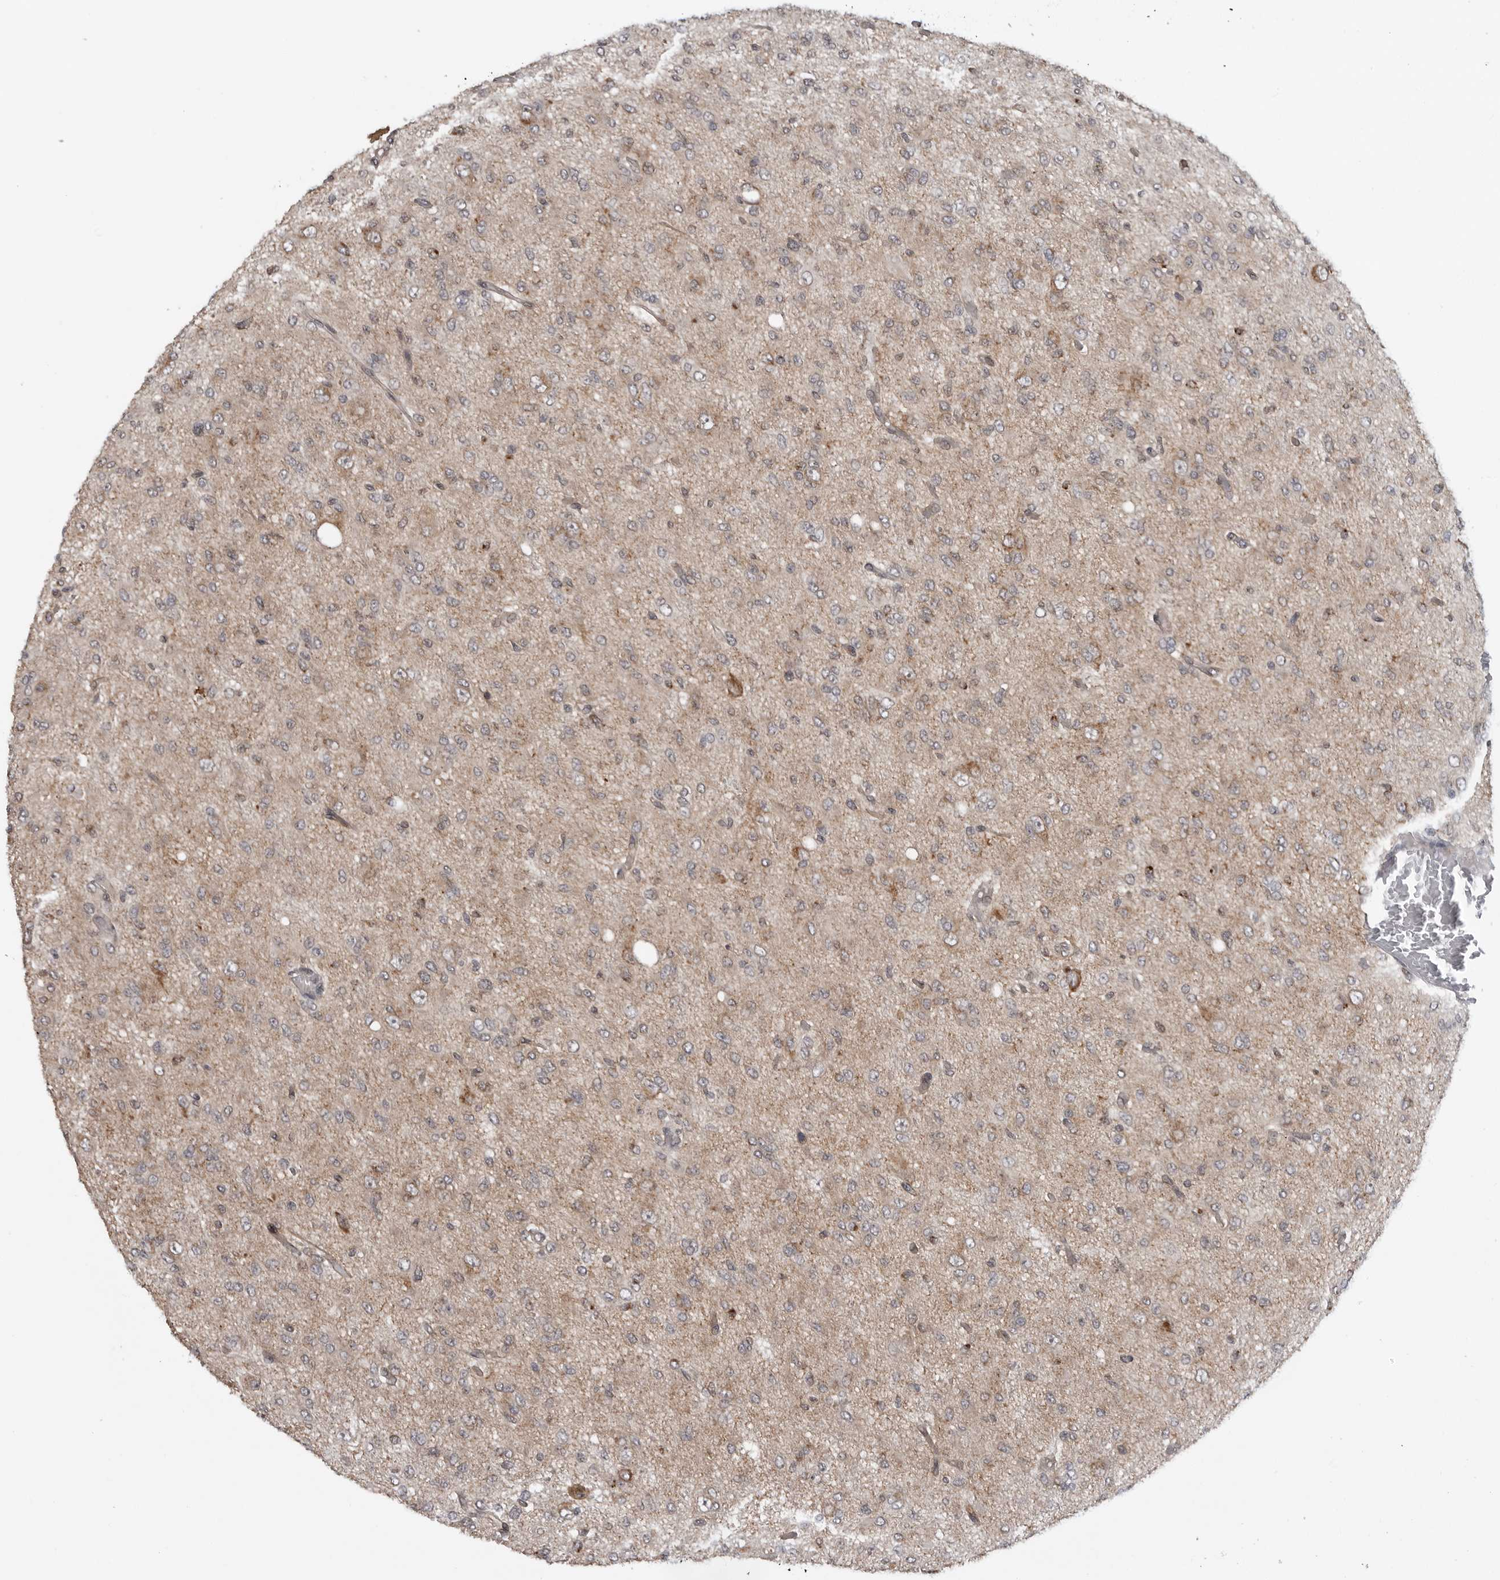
{"staining": {"intensity": "negative", "quantity": "none", "location": "none"}, "tissue": "glioma", "cell_type": "Tumor cells", "image_type": "cancer", "snomed": [{"axis": "morphology", "description": "Glioma, malignant, High grade"}, {"axis": "topography", "description": "Brain"}], "caption": "This is an immunohistochemistry (IHC) image of malignant high-grade glioma. There is no positivity in tumor cells.", "gene": "FAAP100", "patient": {"sex": "female", "age": 59}}